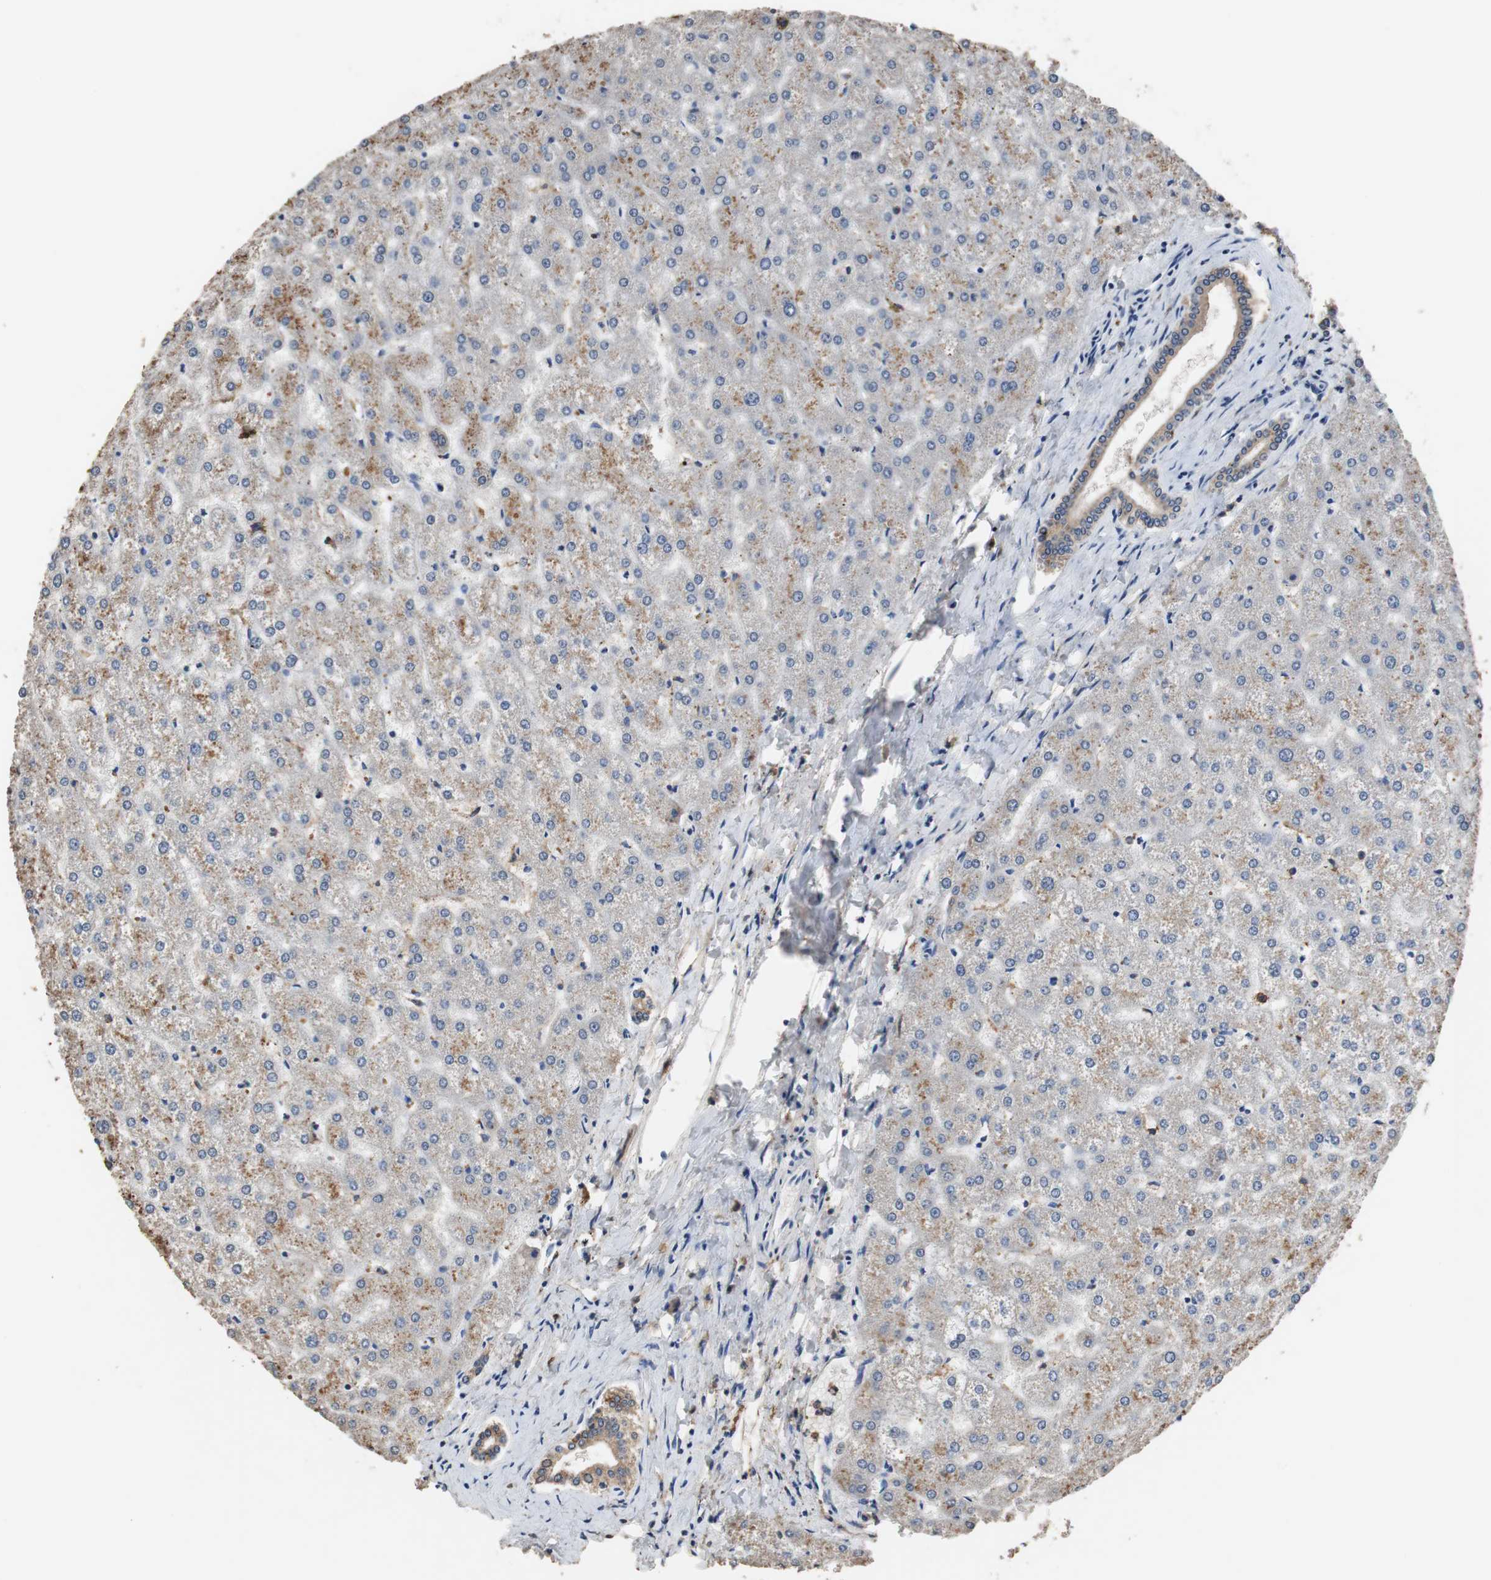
{"staining": {"intensity": "weak", "quantity": ">75%", "location": "cytoplasmic/membranous"}, "tissue": "liver", "cell_type": "Cholangiocytes", "image_type": "normal", "snomed": [{"axis": "morphology", "description": "Normal tissue, NOS"}, {"axis": "topography", "description": "Liver"}], "caption": "Benign liver was stained to show a protein in brown. There is low levels of weak cytoplasmic/membranous positivity in approximately >75% of cholangiocytes.", "gene": "SCIMP", "patient": {"sex": "female", "age": 32}}